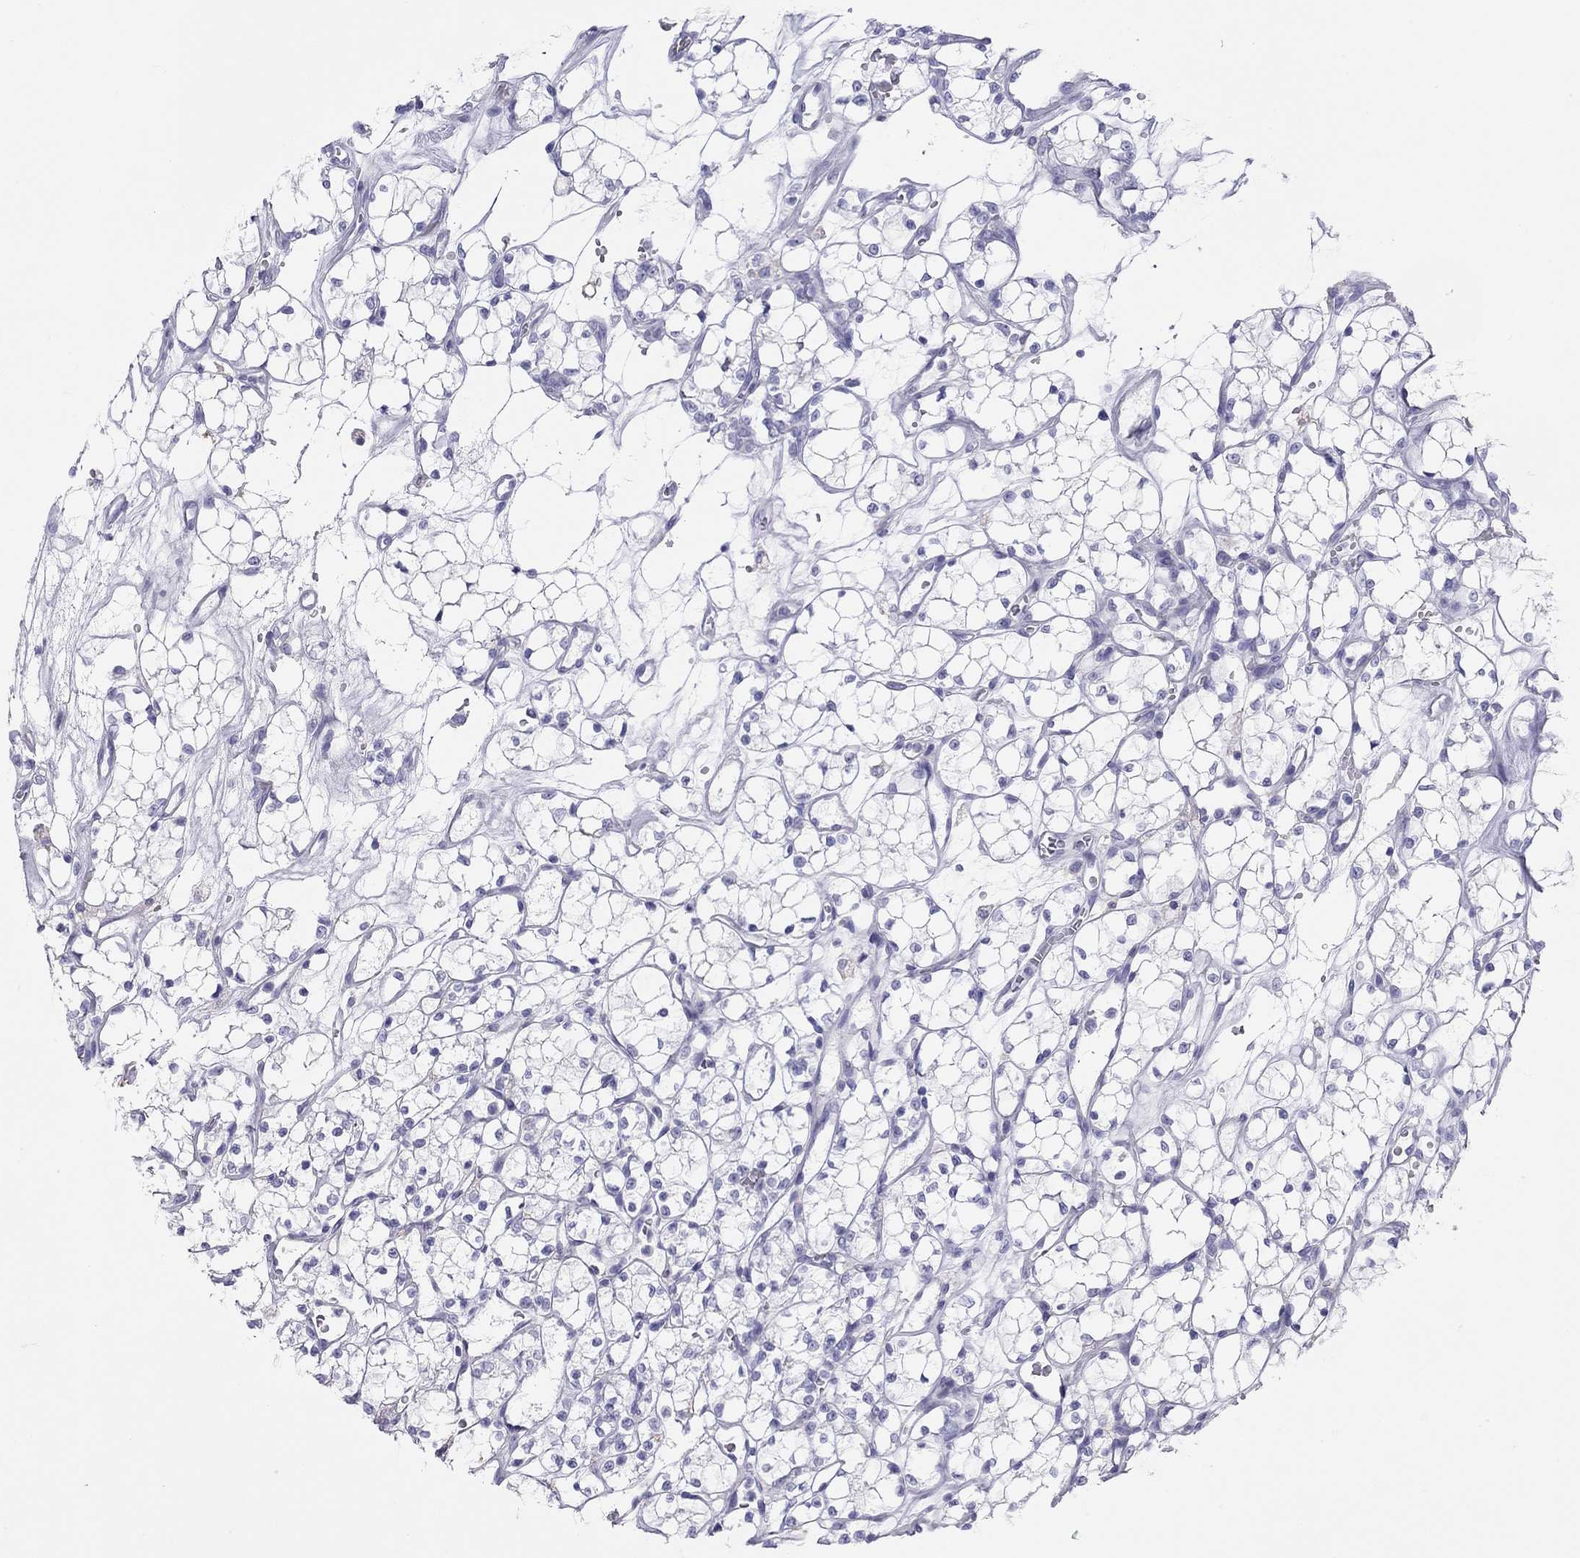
{"staining": {"intensity": "negative", "quantity": "none", "location": "none"}, "tissue": "renal cancer", "cell_type": "Tumor cells", "image_type": "cancer", "snomed": [{"axis": "morphology", "description": "Adenocarcinoma, NOS"}, {"axis": "topography", "description": "Kidney"}], "caption": "Renal cancer was stained to show a protein in brown. There is no significant positivity in tumor cells.", "gene": "HLA-DQB2", "patient": {"sex": "female", "age": 69}}